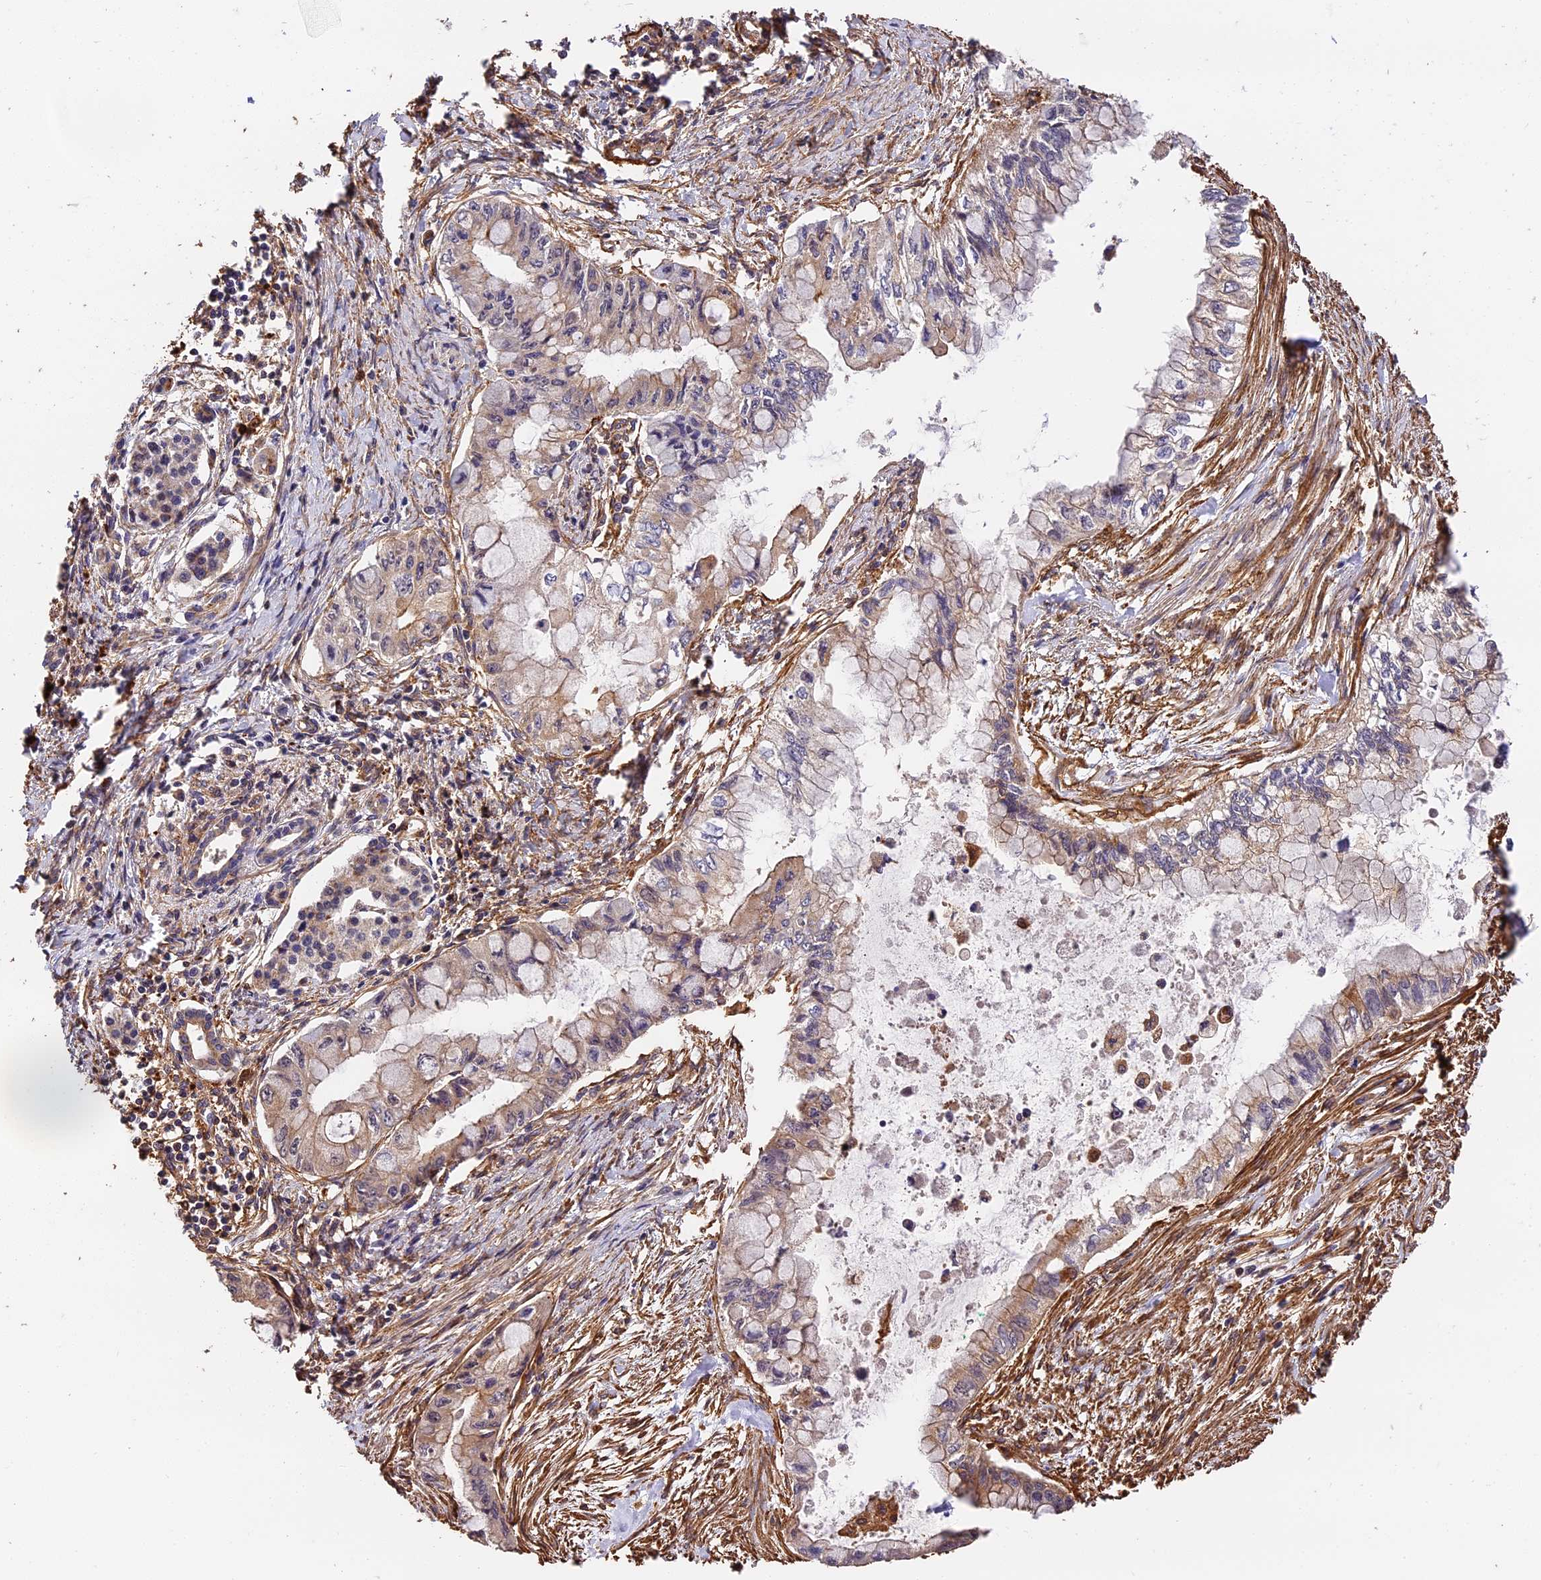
{"staining": {"intensity": "weak", "quantity": "<25%", "location": "cytoplasmic/membranous"}, "tissue": "pancreatic cancer", "cell_type": "Tumor cells", "image_type": "cancer", "snomed": [{"axis": "morphology", "description": "Adenocarcinoma, NOS"}, {"axis": "topography", "description": "Pancreas"}], "caption": "Tumor cells are negative for brown protein staining in adenocarcinoma (pancreatic). The staining is performed using DAB brown chromogen with nuclei counter-stained in using hematoxylin.", "gene": "MMP15", "patient": {"sex": "male", "age": 48}}